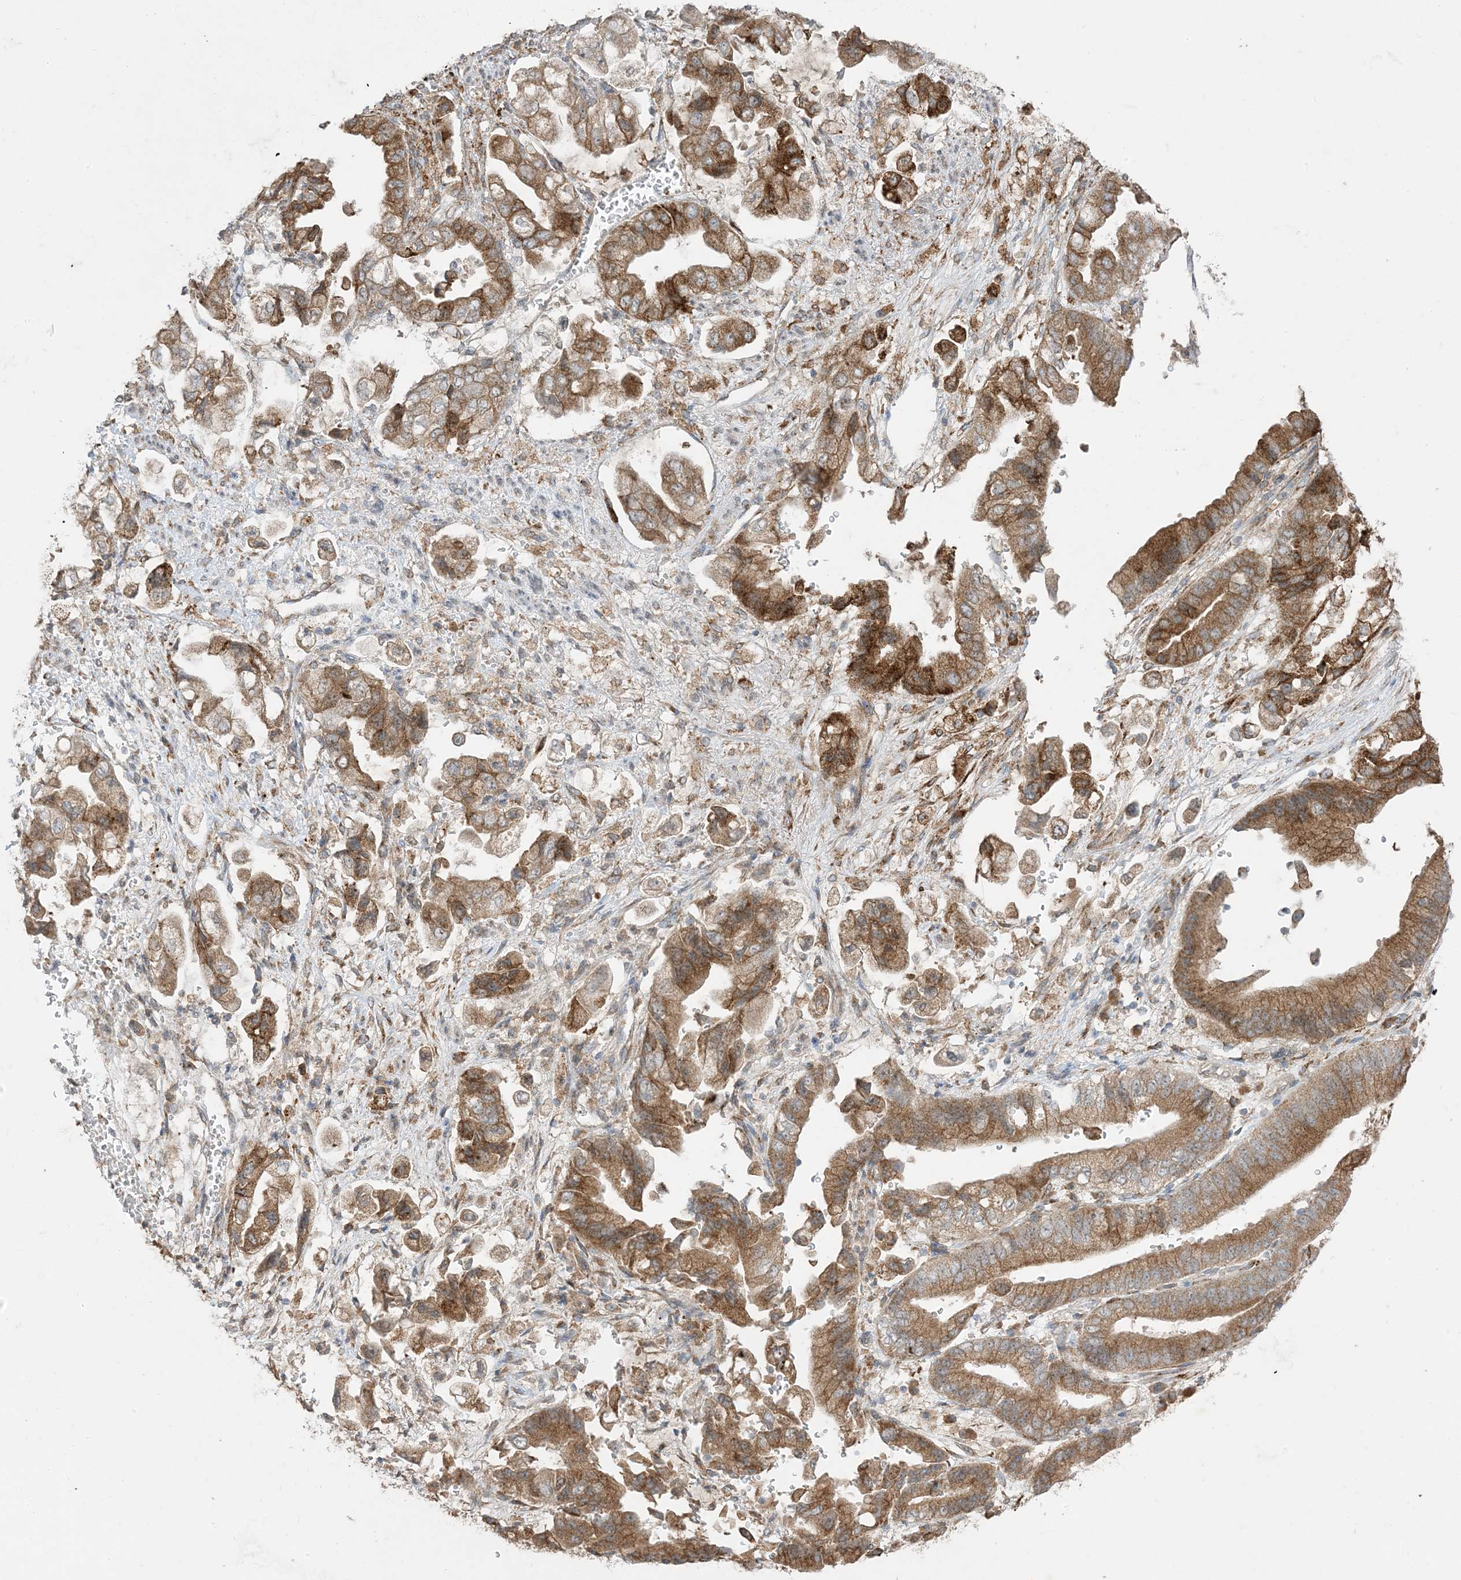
{"staining": {"intensity": "moderate", "quantity": ">75%", "location": "cytoplasmic/membranous"}, "tissue": "stomach cancer", "cell_type": "Tumor cells", "image_type": "cancer", "snomed": [{"axis": "morphology", "description": "Adenocarcinoma, NOS"}, {"axis": "topography", "description": "Stomach"}], "caption": "Immunohistochemical staining of human stomach adenocarcinoma shows moderate cytoplasmic/membranous protein staining in about >75% of tumor cells.", "gene": "ODC1", "patient": {"sex": "male", "age": 62}}